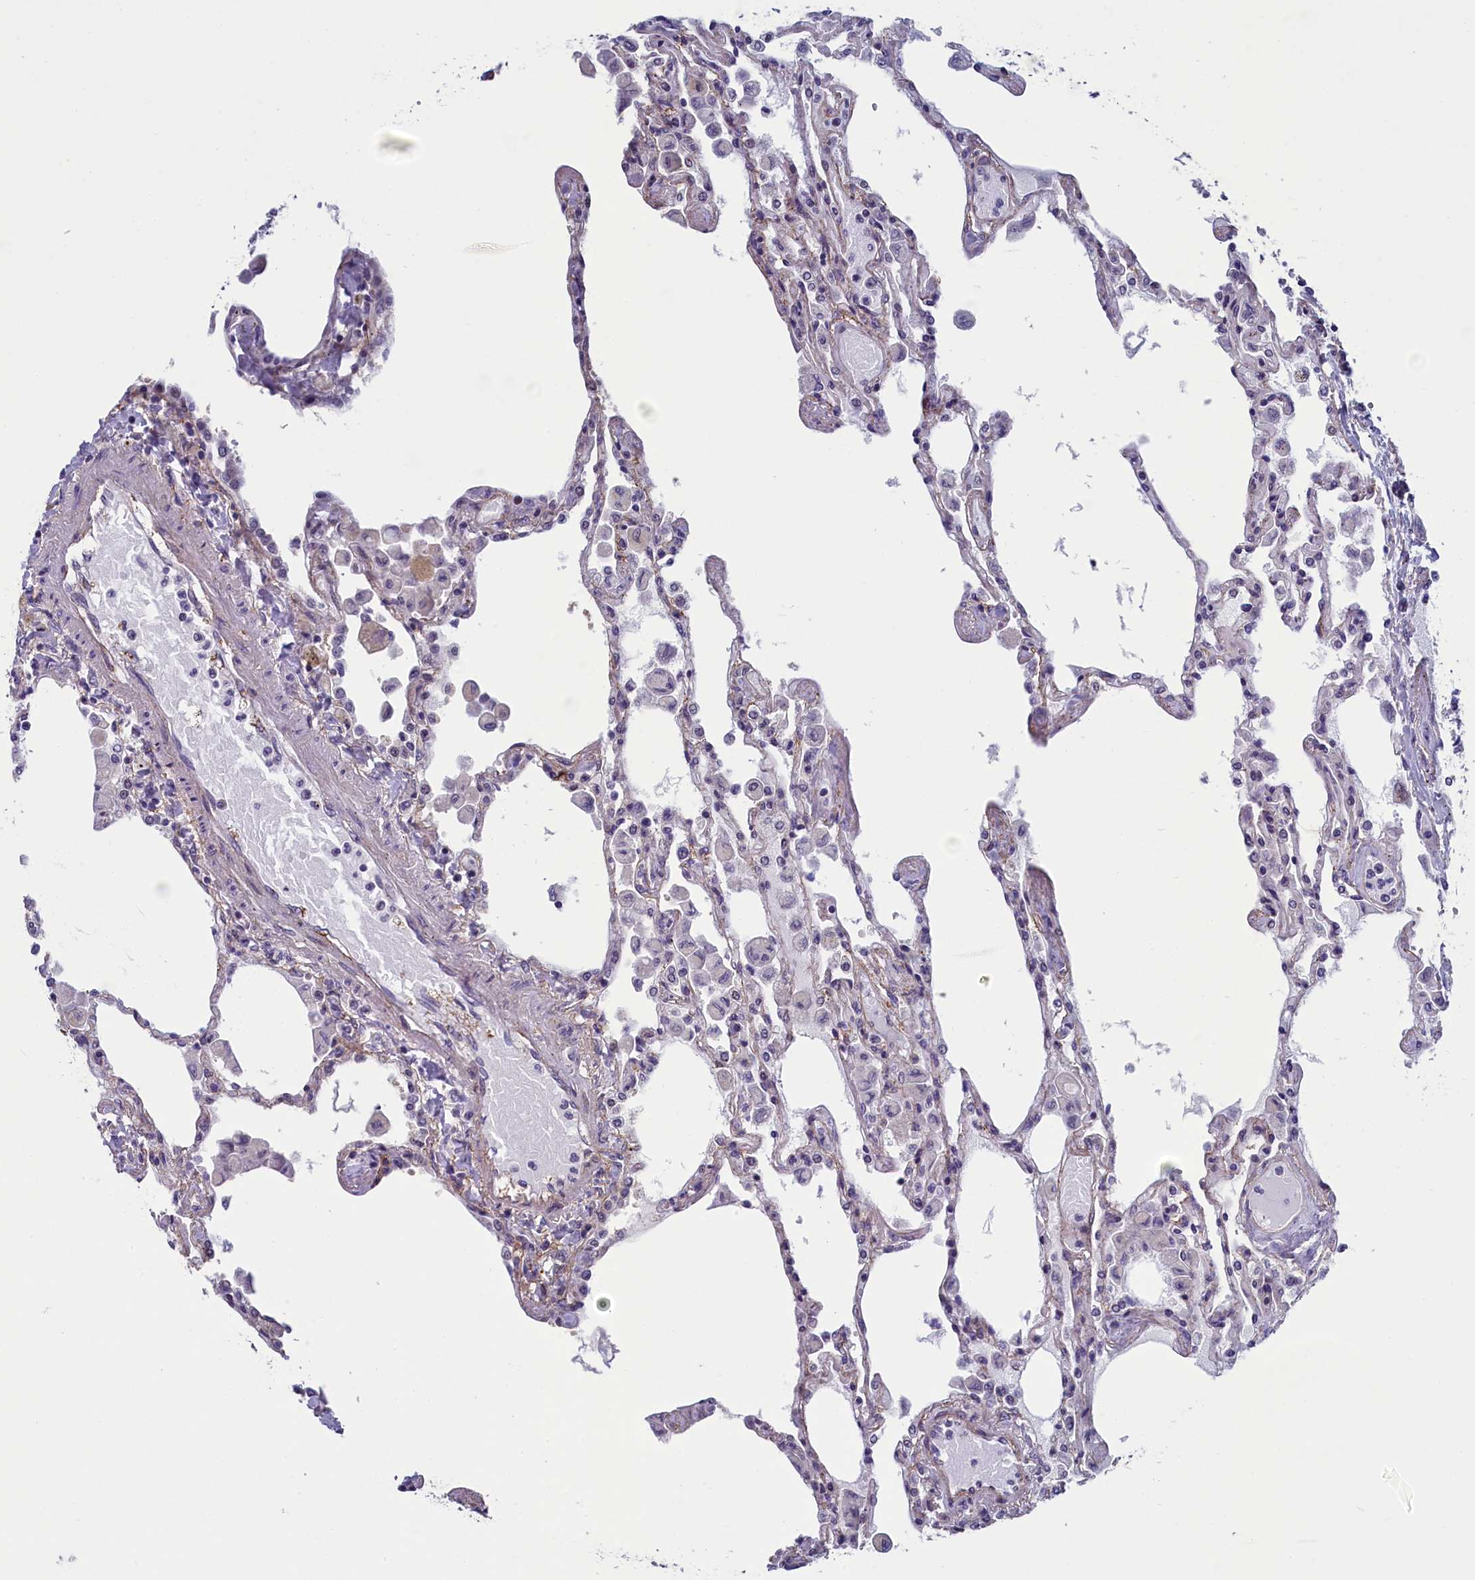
{"staining": {"intensity": "negative", "quantity": "none", "location": "none"}, "tissue": "lung", "cell_type": "Alveolar cells", "image_type": "normal", "snomed": [{"axis": "morphology", "description": "Normal tissue, NOS"}, {"axis": "topography", "description": "Bronchus"}, {"axis": "topography", "description": "Lung"}], "caption": "Histopathology image shows no significant protein staining in alveolar cells of unremarkable lung. (DAB immunohistochemistry (IHC), high magnification).", "gene": "CNEP1R1", "patient": {"sex": "female", "age": 49}}